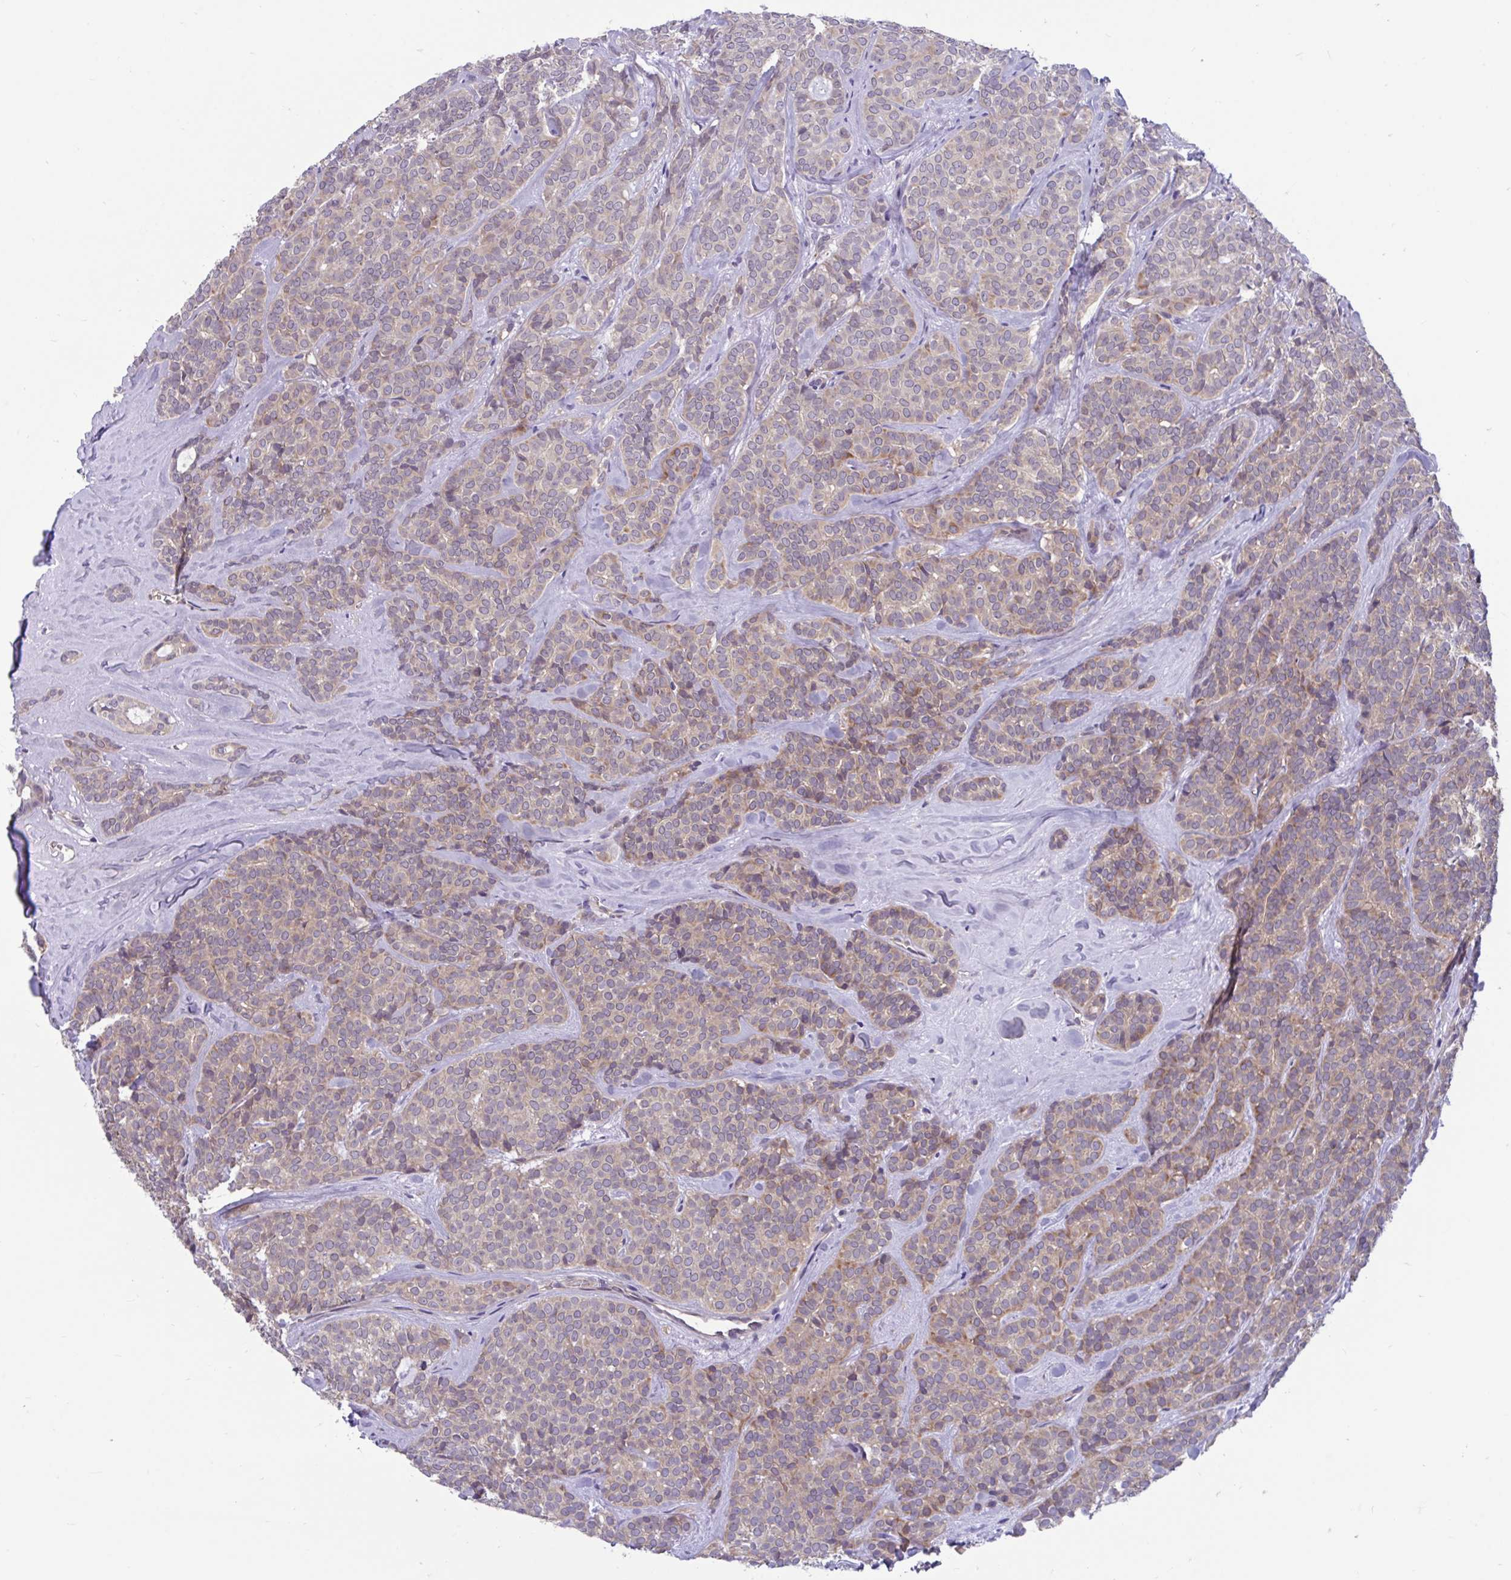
{"staining": {"intensity": "weak", "quantity": "25%-75%", "location": "cytoplasmic/membranous"}, "tissue": "head and neck cancer", "cell_type": "Tumor cells", "image_type": "cancer", "snomed": [{"axis": "morphology", "description": "Normal tissue, NOS"}, {"axis": "morphology", "description": "Adenocarcinoma, NOS"}, {"axis": "topography", "description": "Oral tissue"}, {"axis": "topography", "description": "Head-Neck"}], "caption": "The immunohistochemical stain shows weak cytoplasmic/membranous positivity in tumor cells of head and neck cancer (adenocarcinoma) tissue. Nuclei are stained in blue.", "gene": "IST1", "patient": {"sex": "female", "age": 57}}